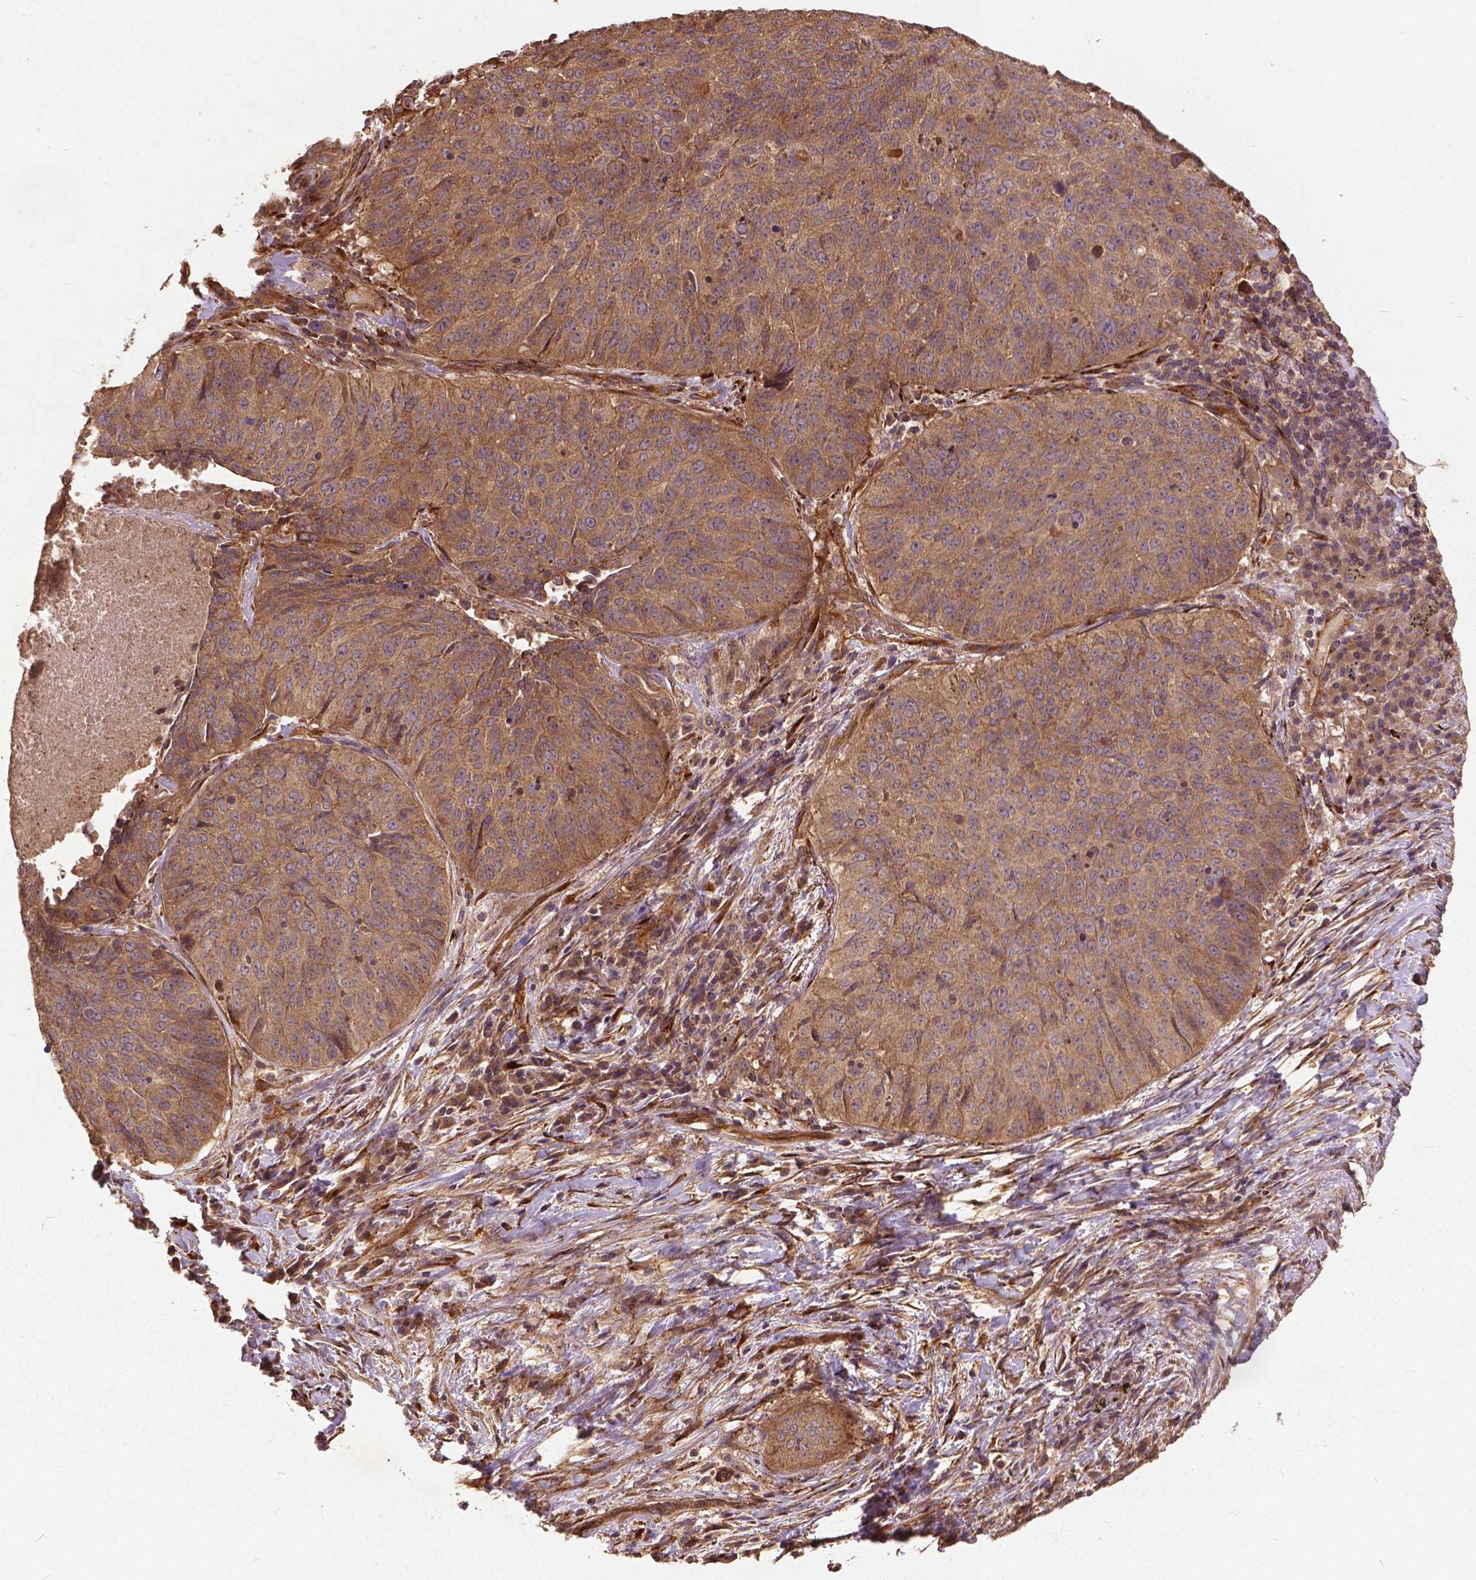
{"staining": {"intensity": "moderate", "quantity": ">75%", "location": "cytoplasmic/membranous"}, "tissue": "lung cancer", "cell_type": "Tumor cells", "image_type": "cancer", "snomed": [{"axis": "morphology", "description": "Normal tissue, NOS"}, {"axis": "morphology", "description": "Squamous cell carcinoma, NOS"}, {"axis": "topography", "description": "Bronchus"}, {"axis": "topography", "description": "Lung"}], "caption": "A brown stain shows moderate cytoplasmic/membranous positivity of a protein in lung cancer tumor cells. The staining was performed using DAB to visualize the protein expression in brown, while the nuclei were stained in blue with hematoxylin (Magnification: 20x).", "gene": "UBXN2A", "patient": {"sex": "male", "age": 64}}